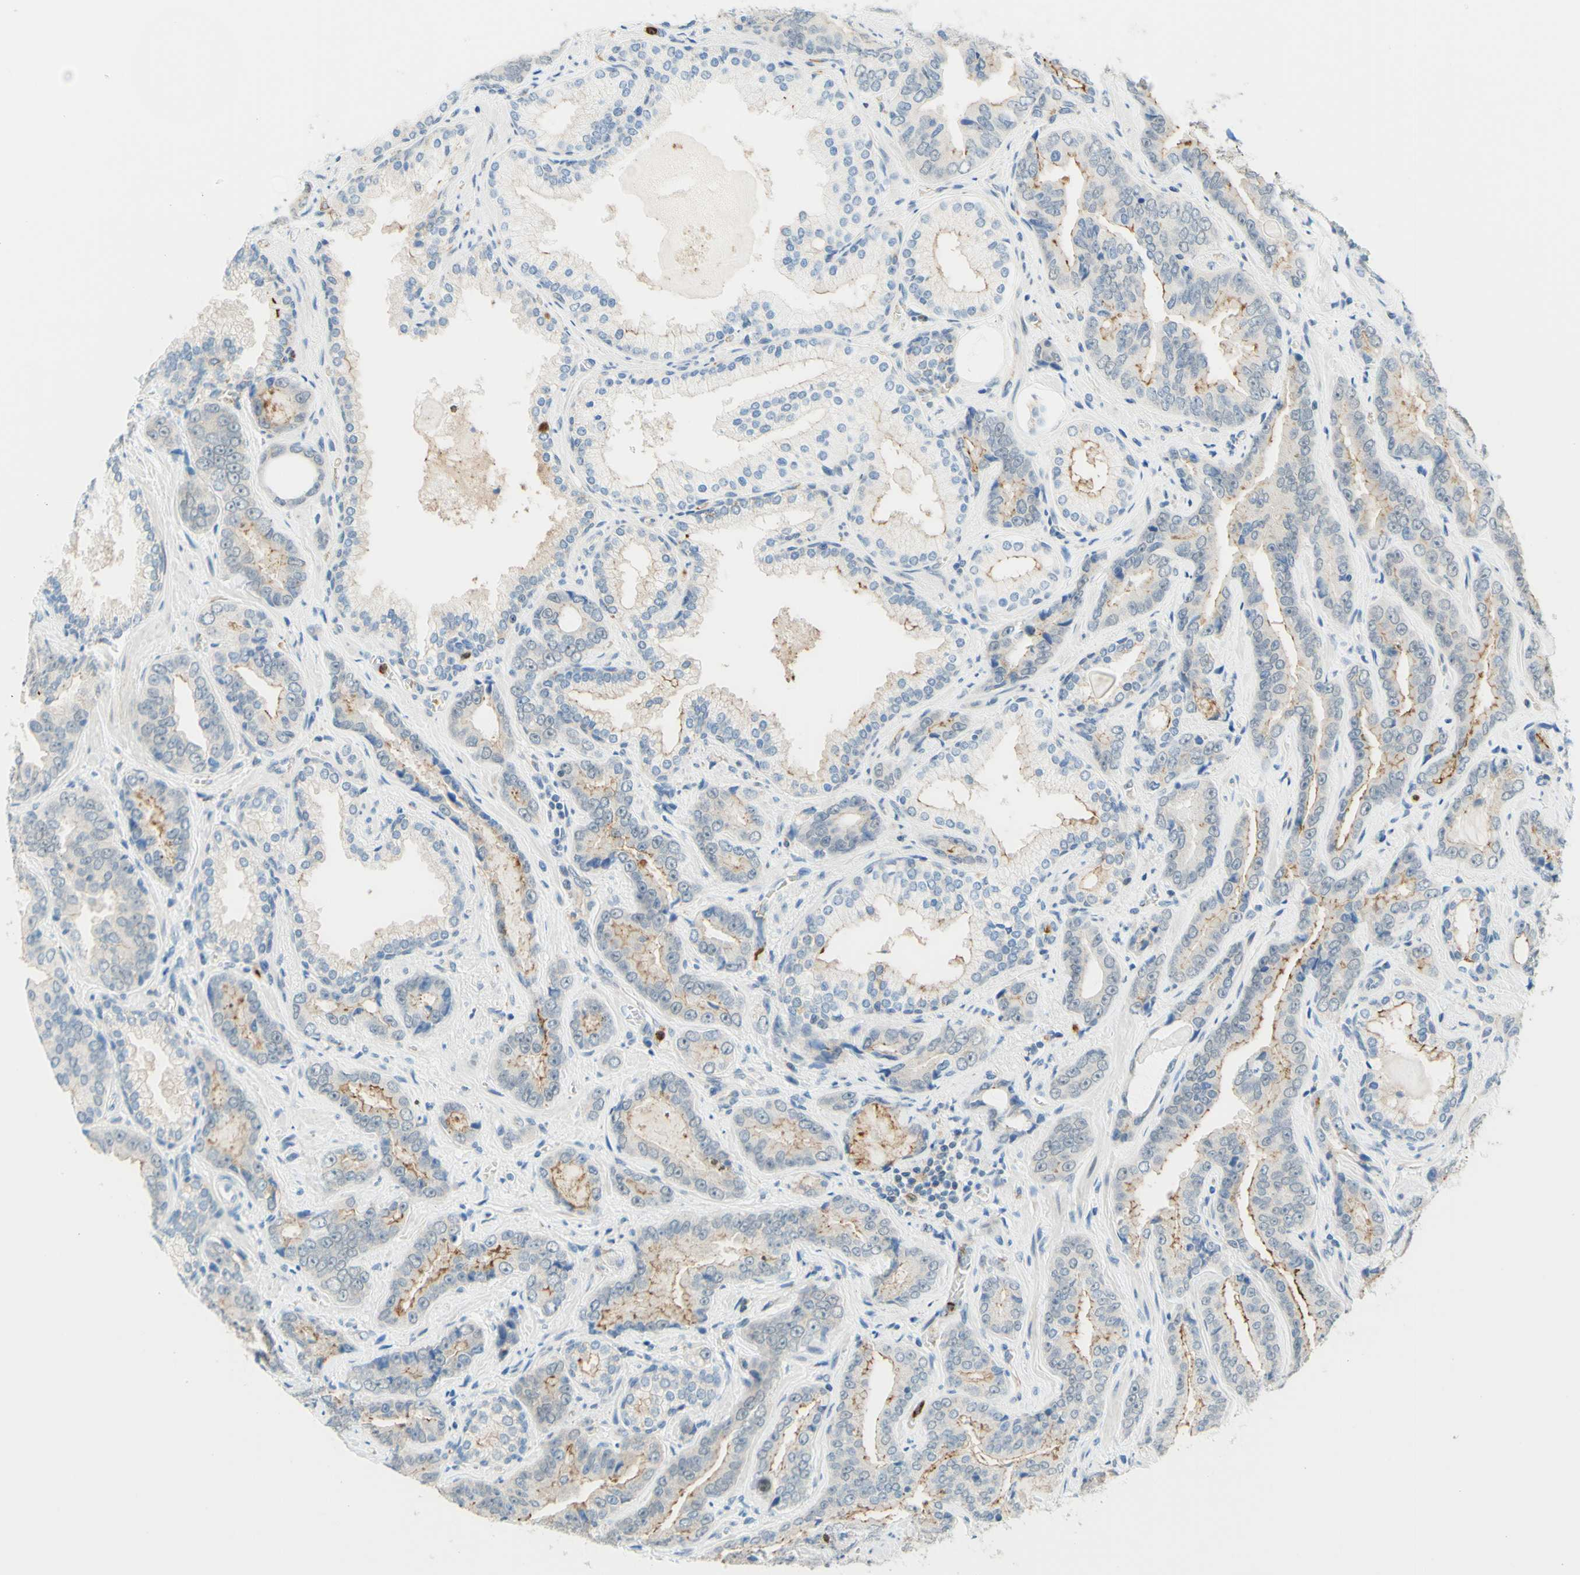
{"staining": {"intensity": "negative", "quantity": "none", "location": "none"}, "tissue": "prostate cancer", "cell_type": "Tumor cells", "image_type": "cancer", "snomed": [{"axis": "morphology", "description": "Adenocarcinoma, Low grade"}, {"axis": "topography", "description": "Prostate"}], "caption": "DAB (3,3'-diaminobenzidine) immunohistochemical staining of prostate adenocarcinoma (low-grade) displays no significant staining in tumor cells. (Stains: DAB immunohistochemistry (IHC) with hematoxylin counter stain, Microscopy: brightfield microscopy at high magnification).", "gene": "TREM2", "patient": {"sex": "male", "age": 60}}